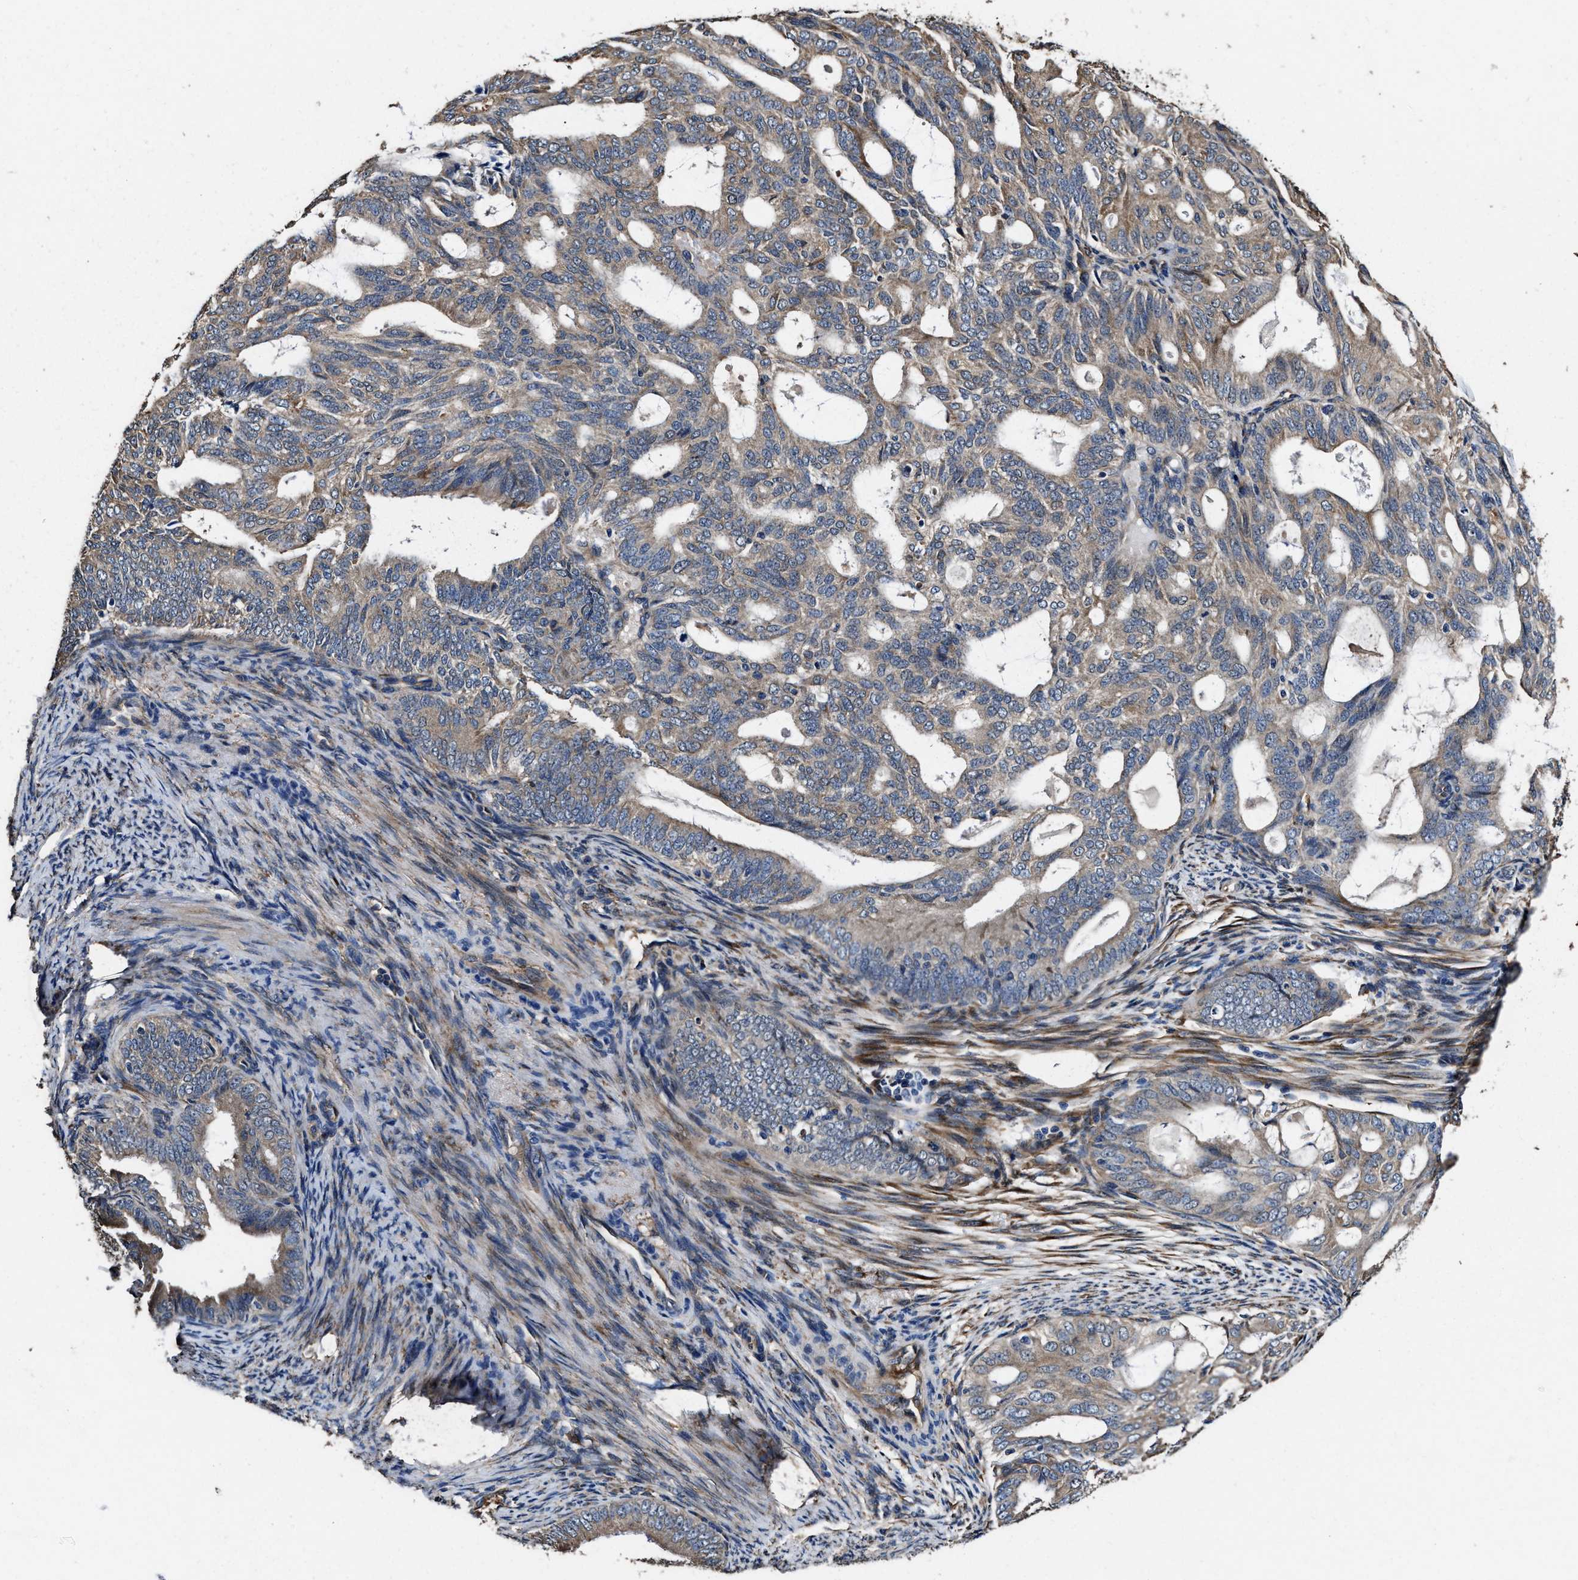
{"staining": {"intensity": "weak", "quantity": ">75%", "location": "cytoplasmic/membranous"}, "tissue": "endometrial cancer", "cell_type": "Tumor cells", "image_type": "cancer", "snomed": [{"axis": "morphology", "description": "Adenocarcinoma, NOS"}, {"axis": "topography", "description": "Endometrium"}], "caption": "High-power microscopy captured an immunohistochemistry (IHC) photomicrograph of endometrial cancer, revealing weak cytoplasmic/membranous staining in about >75% of tumor cells. (Brightfield microscopy of DAB IHC at high magnification).", "gene": "IDNK", "patient": {"sex": "female", "age": 58}}